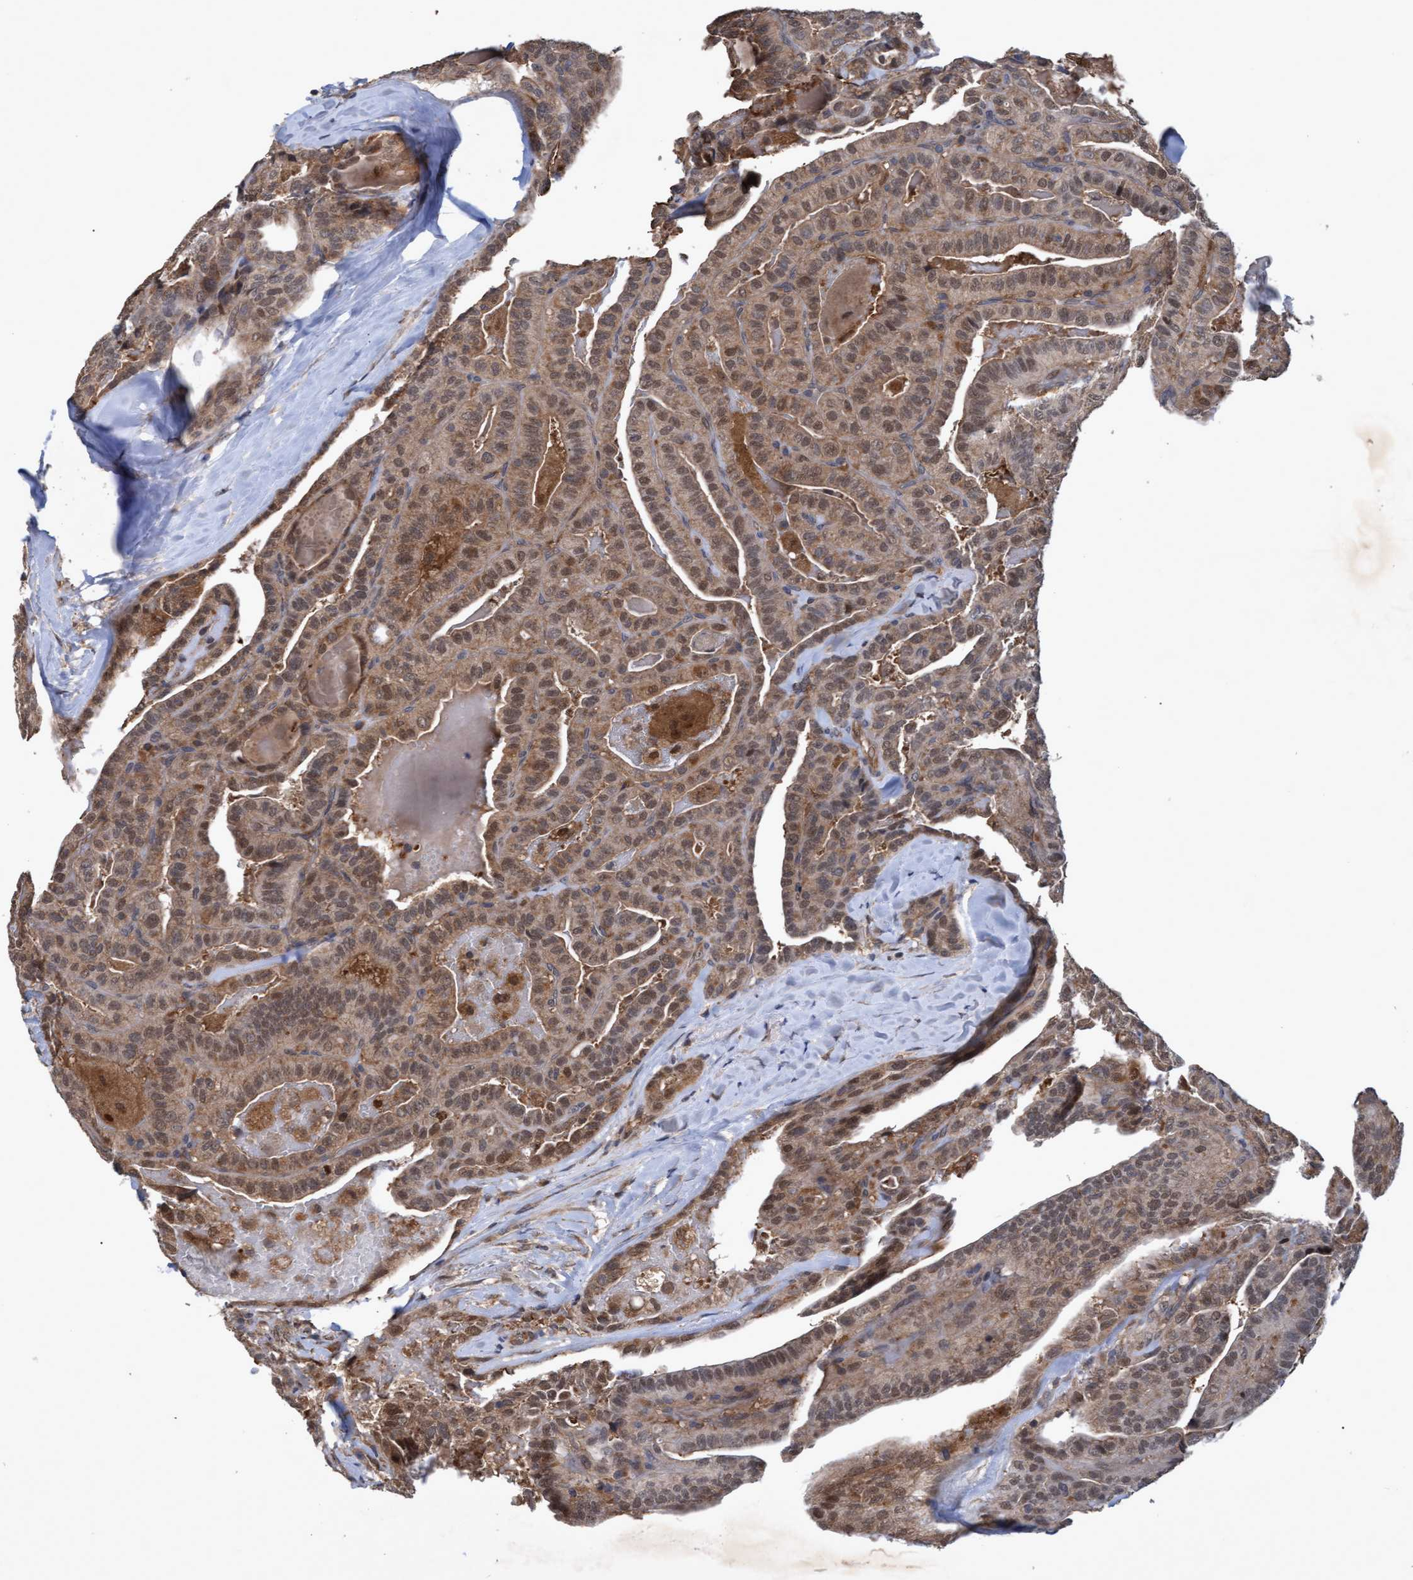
{"staining": {"intensity": "moderate", "quantity": ">75%", "location": "cytoplasmic/membranous,nuclear"}, "tissue": "thyroid cancer", "cell_type": "Tumor cells", "image_type": "cancer", "snomed": [{"axis": "morphology", "description": "Papillary adenocarcinoma, NOS"}, {"axis": "topography", "description": "Thyroid gland"}], "caption": "Immunohistochemistry (DAB) staining of thyroid cancer (papillary adenocarcinoma) displays moderate cytoplasmic/membranous and nuclear protein staining in about >75% of tumor cells. The protein of interest is shown in brown color, while the nuclei are stained blue.", "gene": "PSMB6", "patient": {"sex": "male", "age": 77}}